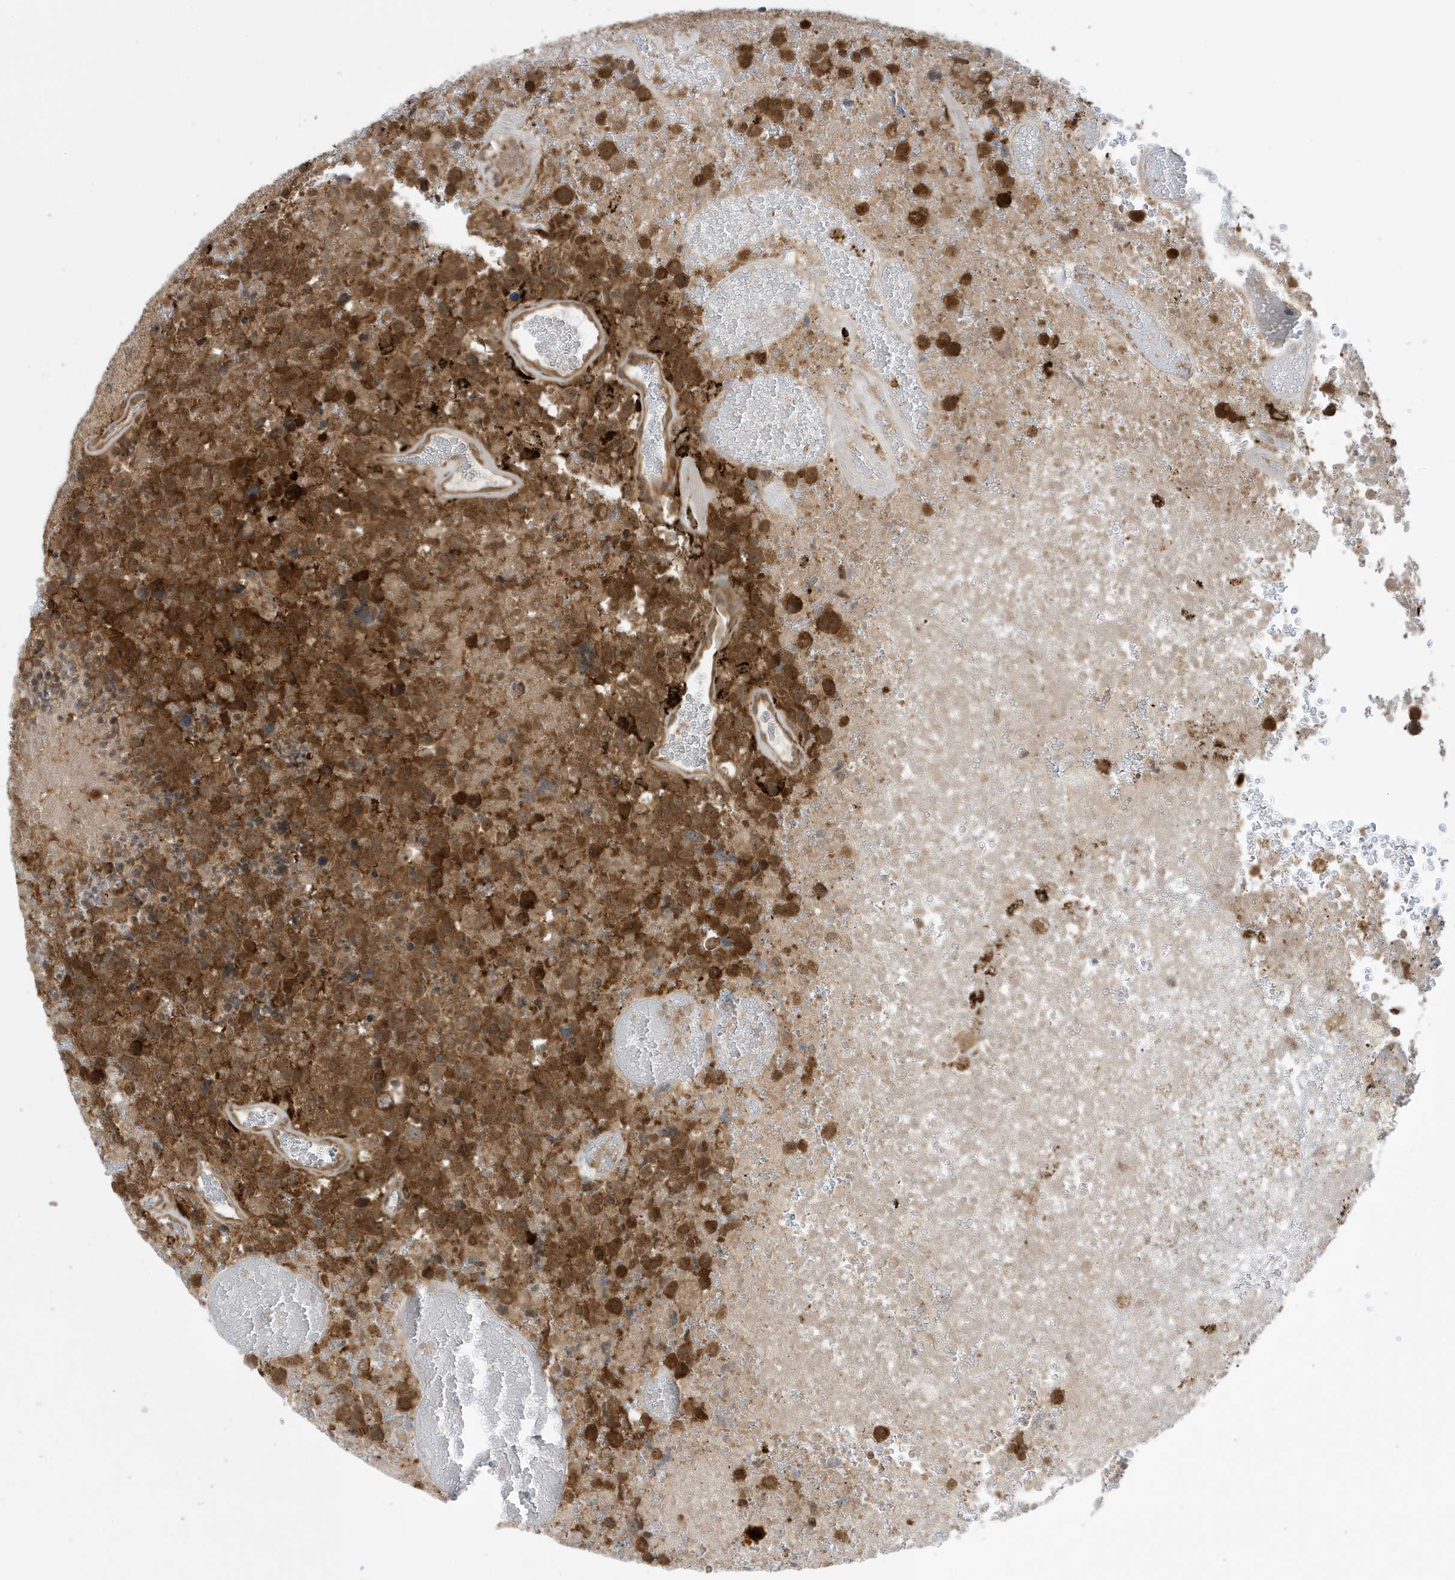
{"staining": {"intensity": "strong", "quantity": ">75%", "location": "cytoplasmic/membranous"}, "tissue": "glioma", "cell_type": "Tumor cells", "image_type": "cancer", "snomed": [{"axis": "morphology", "description": "Glioma, malignant, High grade"}, {"axis": "topography", "description": "Brain"}], "caption": "Immunohistochemistry (IHC) histopathology image of neoplastic tissue: malignant glioma (high-grade) stained using immunohistochemistry reveals high levels of strong protein expression localized specifically in the cytoplasmic/membranous of tumor cells, appearing as a cytoplasmic/membranous brown color.", "gene": "DHX36", "patient": {"sex": "male", "age": 69}}